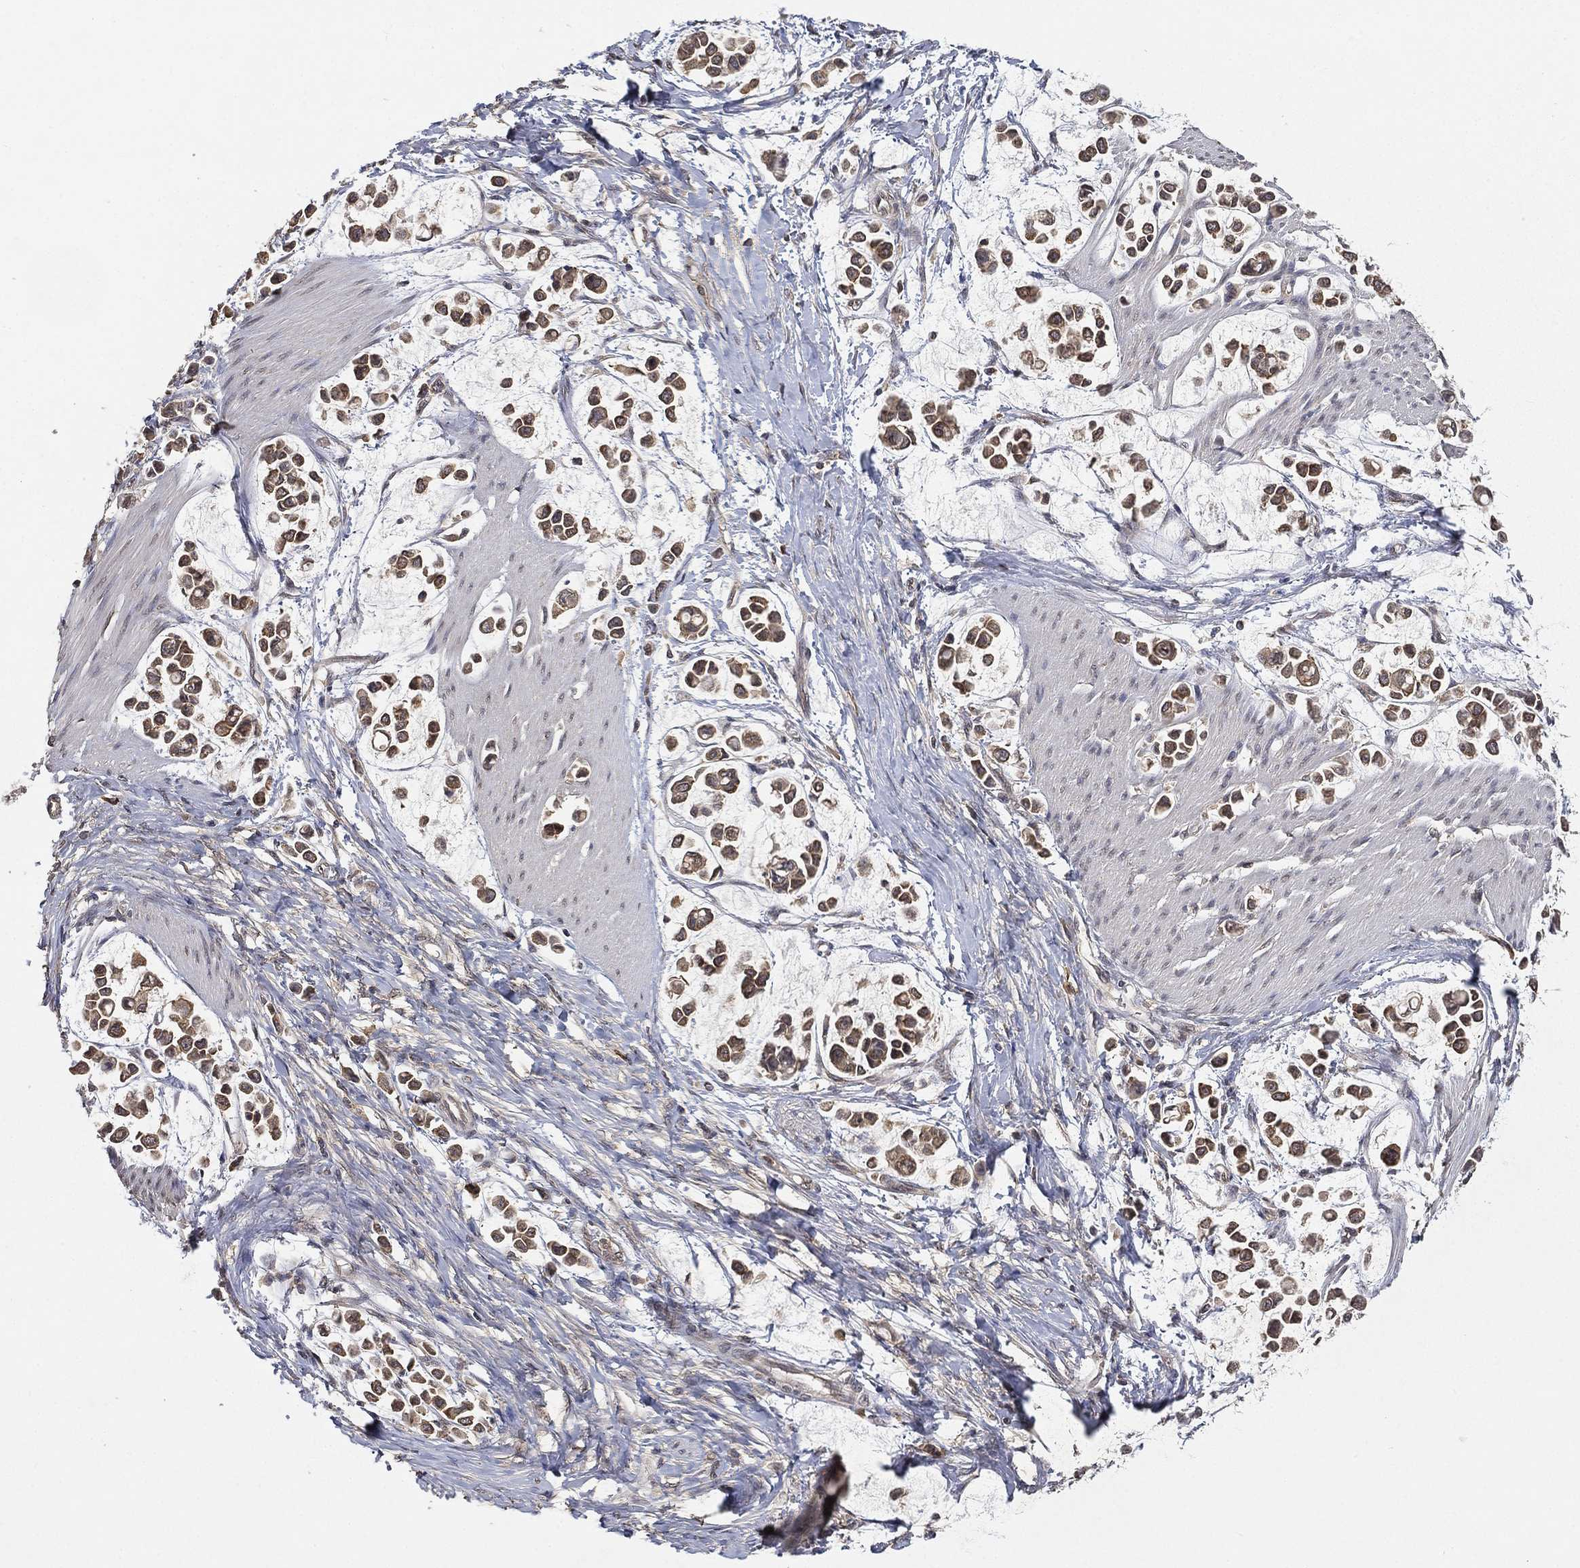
{"staining": {"intensity": "moderate", "quantity": ">75%", "location": "cytoplasmic/membranous"}, "tissue": "stomach cancer", "cell_type": "Tumor cells", "image_type": "cancer", "snomed": [{"axis": "morphology", "description": "Adenocarcinoma, NOS"}, {"axis": "topography", "description": "Stomach"}], "caption": "This image shows immunohistochemistry (IHC) staining of stomach cancer, with medium moderate cytoplasmic/membranous positivity in approximately >75% of tumor cells.", "gene": "UBA5", "patient": {"sex": "male", "age": 82}}